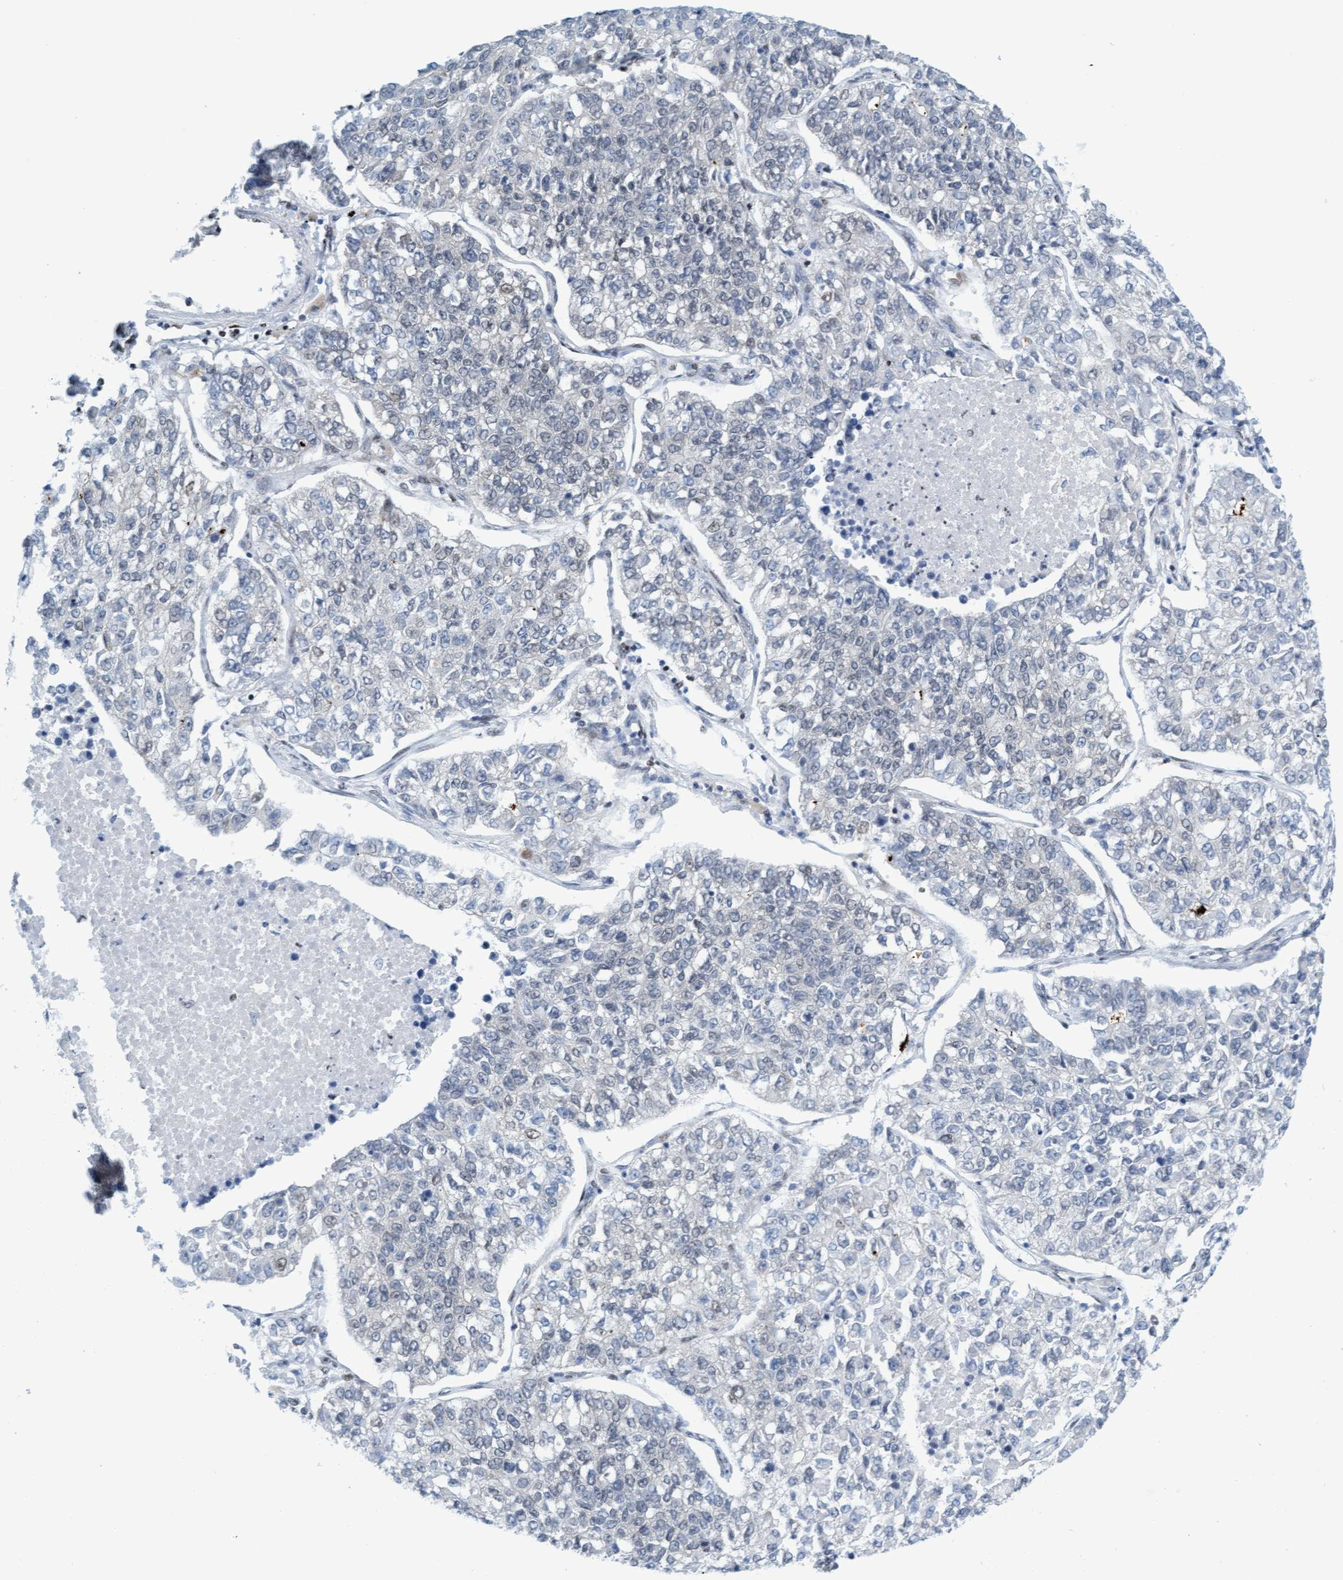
{"staining": {"intensity": "negative", "quantity": "none", "location": "none"}, "tissue": "lung cancer", "cell_type": "Tumor cells", "image_type": "cancer", "snomed": [{"axis": "morphology", "description": "Adenocarcinoma, NOS"}, {"axis": "topography", "description": "Lung"}], "caption": "An image of adenocarcinoma (lung) stained for a protein reveals no brown staining in tumor cells.", "gene": "GLRX2", "patient": {"sex": "male", "age": 49}}